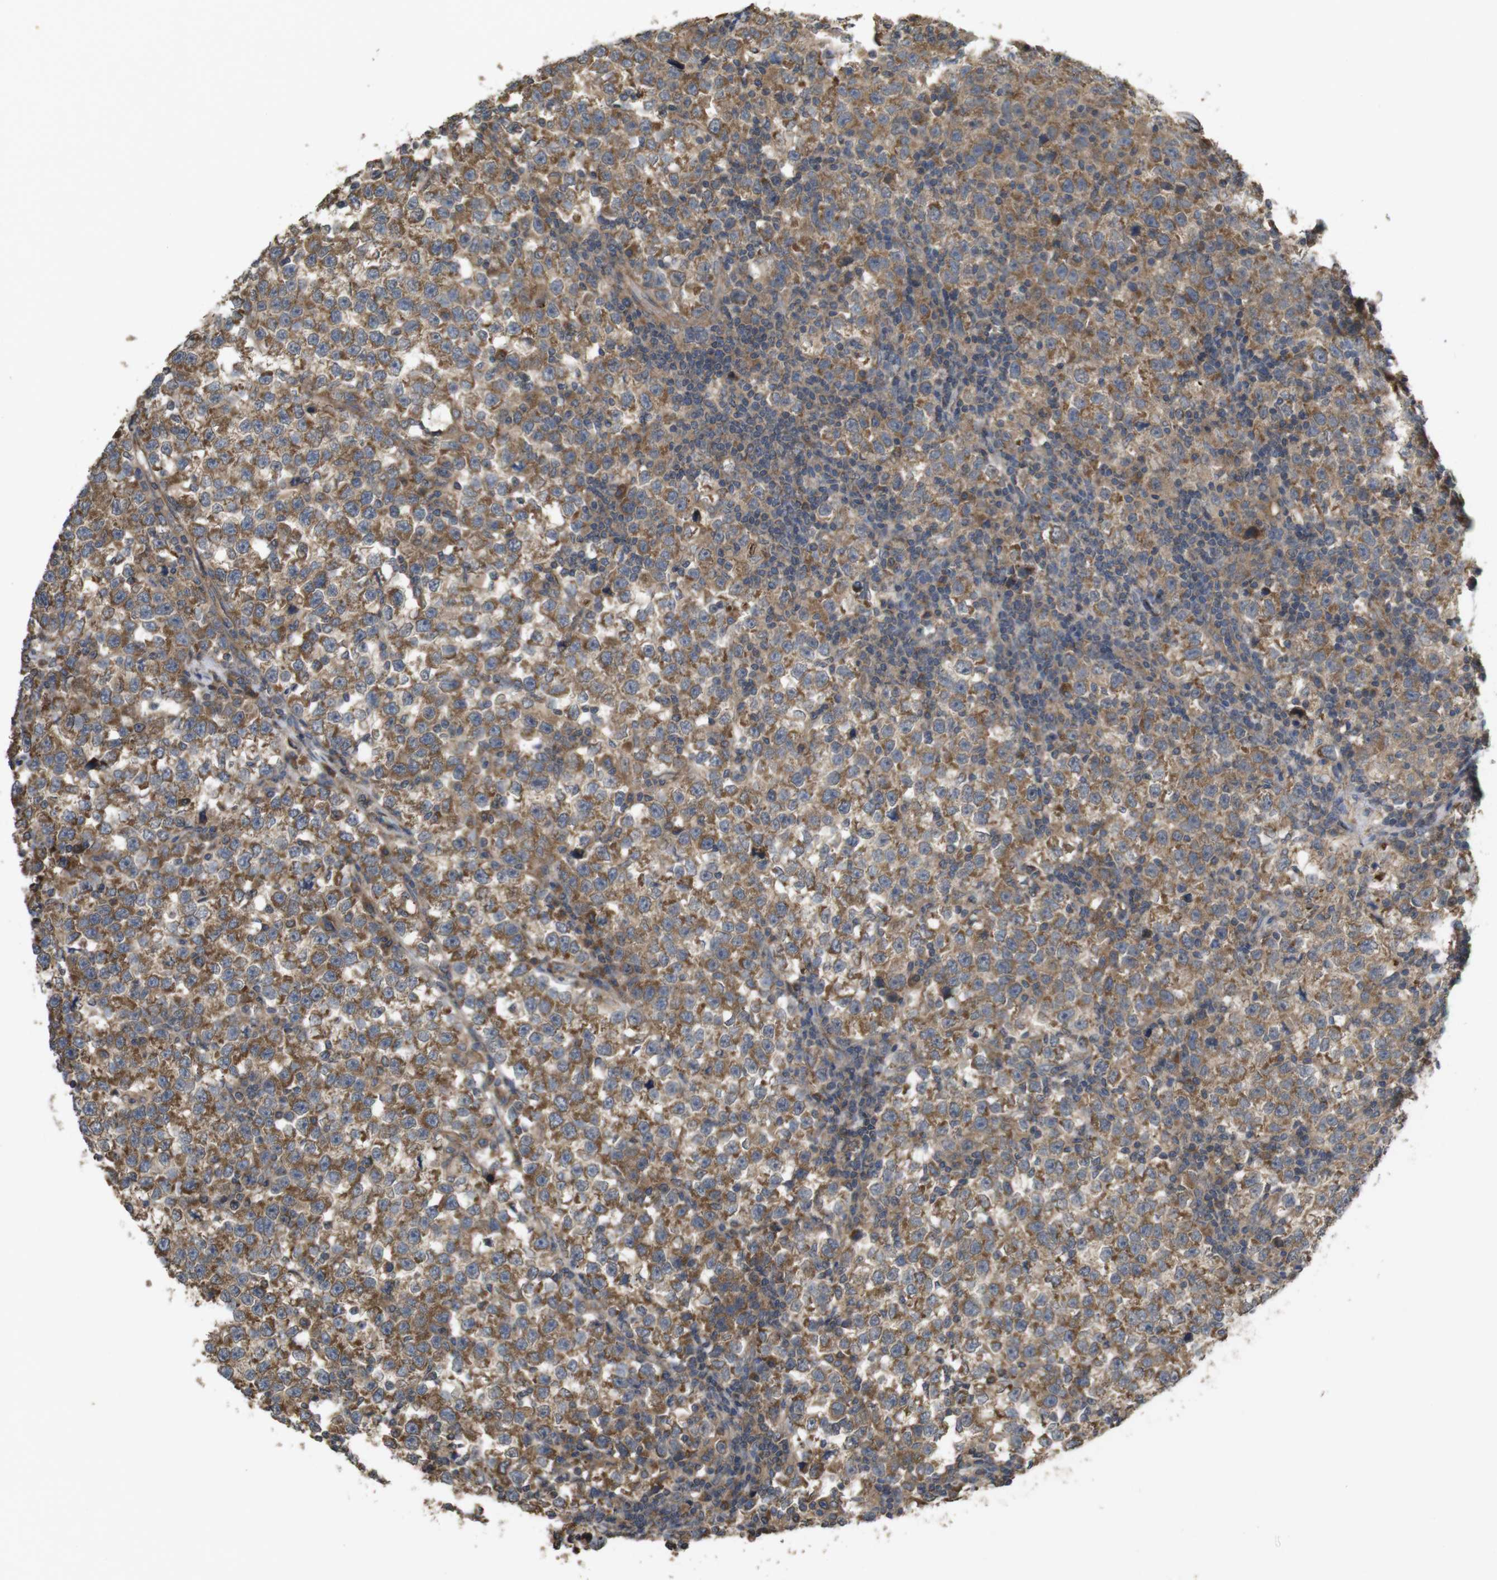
{"staining": {"intensity": "moderate", "quantity": ">75%", "location": "cytoplasmic/membranous"}, "tissue": "testis cancer", "cell_type": "Tumor cells", "image_type": "cancer", "snomed": [{"axis": "morphology", "description": "Seminoma, NOS"}, {"axis": "topography", "description": "Testis"}], "caption": "This image demonstrates IHC staining of human testis cancer, with medium moderate cytoplasmic/membranous expression in approximately >75% of tumor cells.", "gene": "KCNS3", "patient": {"sex": "male", "age": 43}}